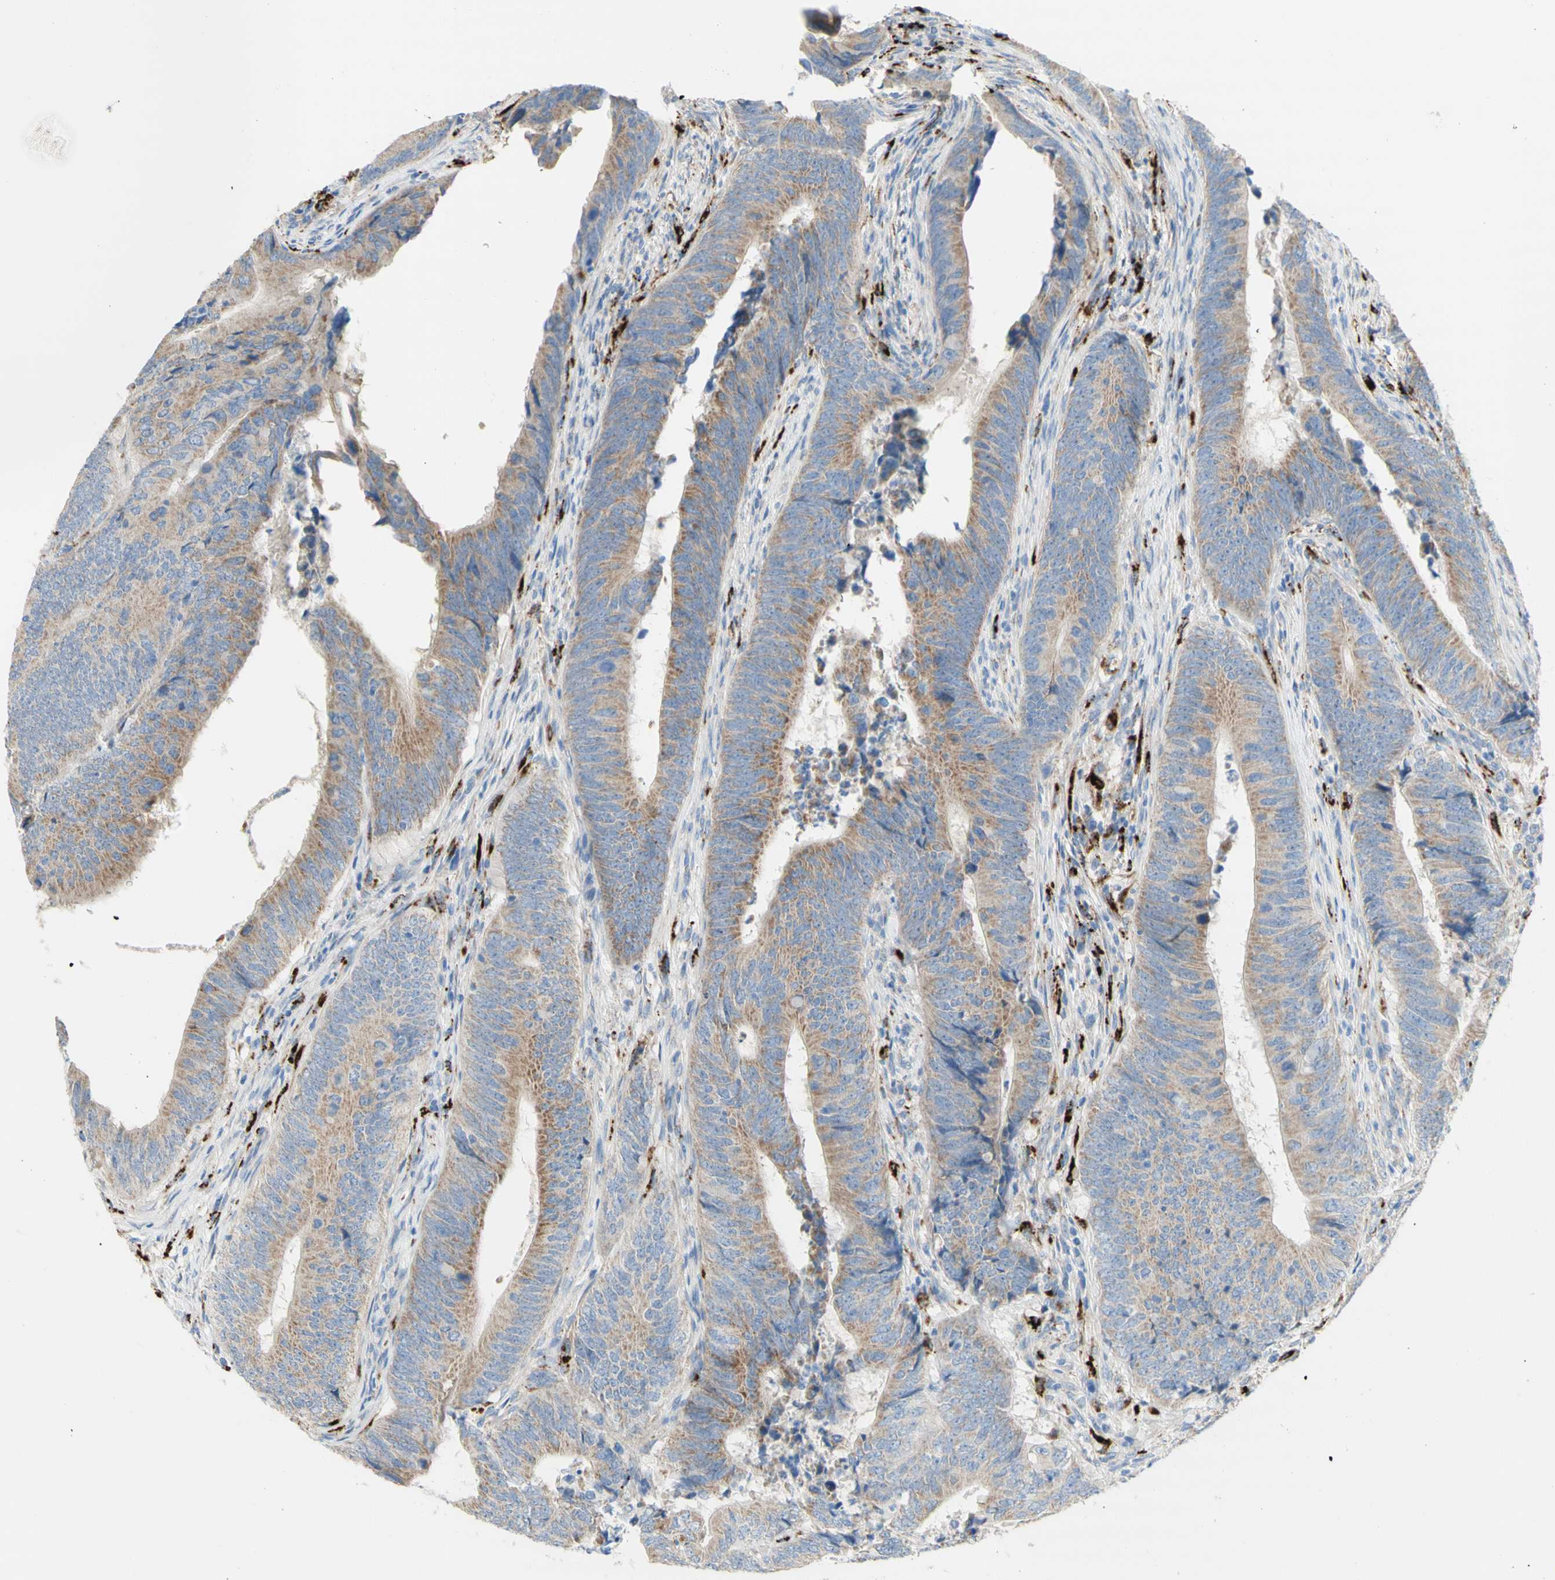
{"staining": {"intensity": "weak", "quantity": ">75%", "location": "cytoplasmic/membranous"}, "tissue": "colorectal cancer", "cell_type": "Tumor cells", "image_type": "cancer", "snomed": [{"axis": "morphology", "description": "Normal tissue, NOS"}, {"axis": "morphology", "description": "Adenocarcinoma, NOS"}, {"axis": "topography", "description": "Colon"}], "caption": "A brown stain highlights weak cytoplasmic/membranous positivity of a protein in colorectal cancer (adenocarcinoma) tumor cells.", "gene": "URB2", "patient": {"sex": "male", "age": 56}}